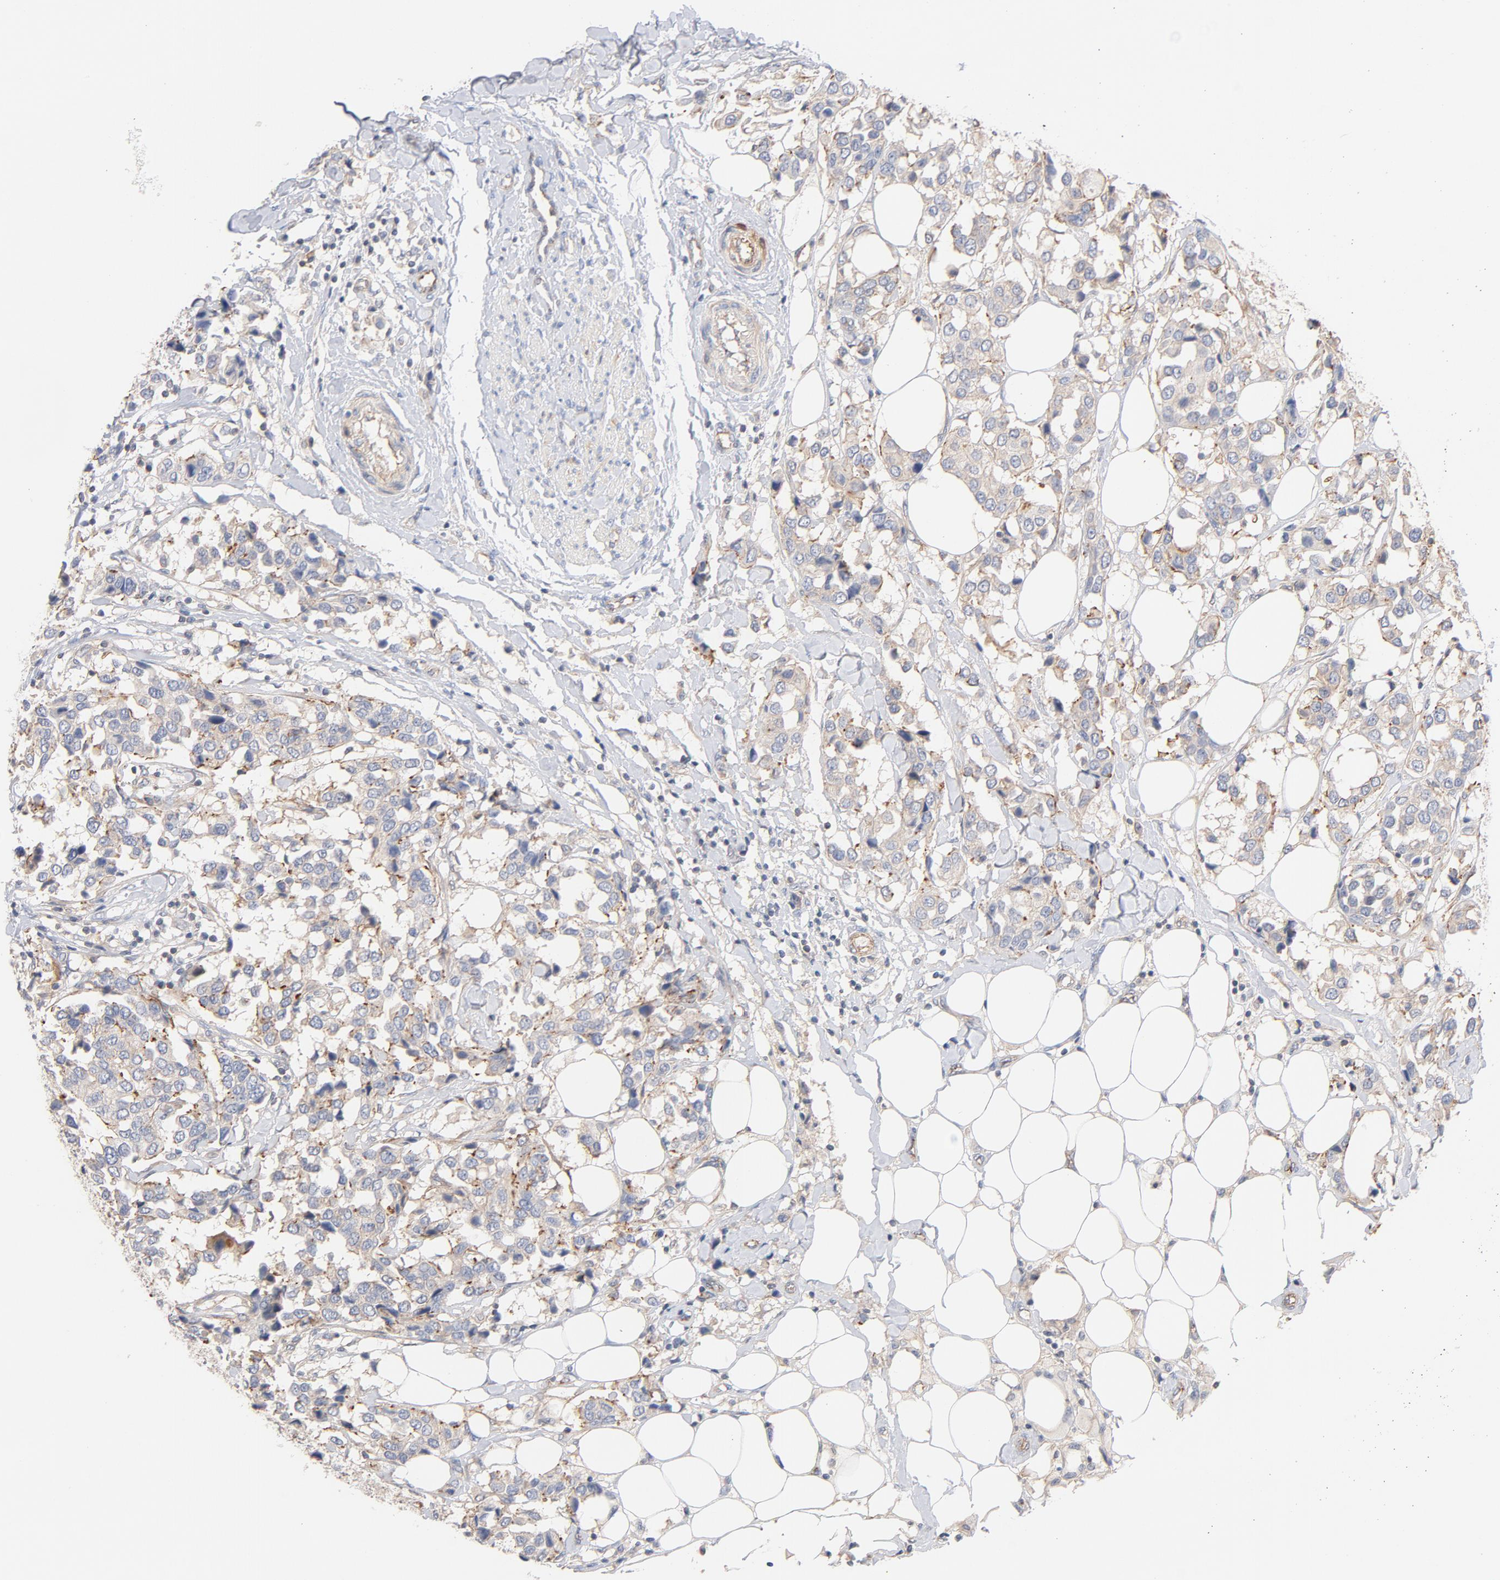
{"staining": {"intensity": "weak", "quantity": "25%-75%", "location": "cytoplasmic/membranous"}, "tissue": "breast cancer", "cell_type": "Tumor cells", "image_type": "cancer", "snomed": [{"axis": "morphology", "description": "Duct carcinoma"}, {"axis": "topography", "description": "Breast"}], "caption": "Breast infiltrating ductal carcinoma stained with DAB (3,3'-diaminobenzidine) immunohistochemistry exhibits low levels of weak cytoplasmic/membranous positivity in approximately 25%-75% of tumor cells.", "gene": "STRN3", "patient": {"sex": "female", "age": 80}}